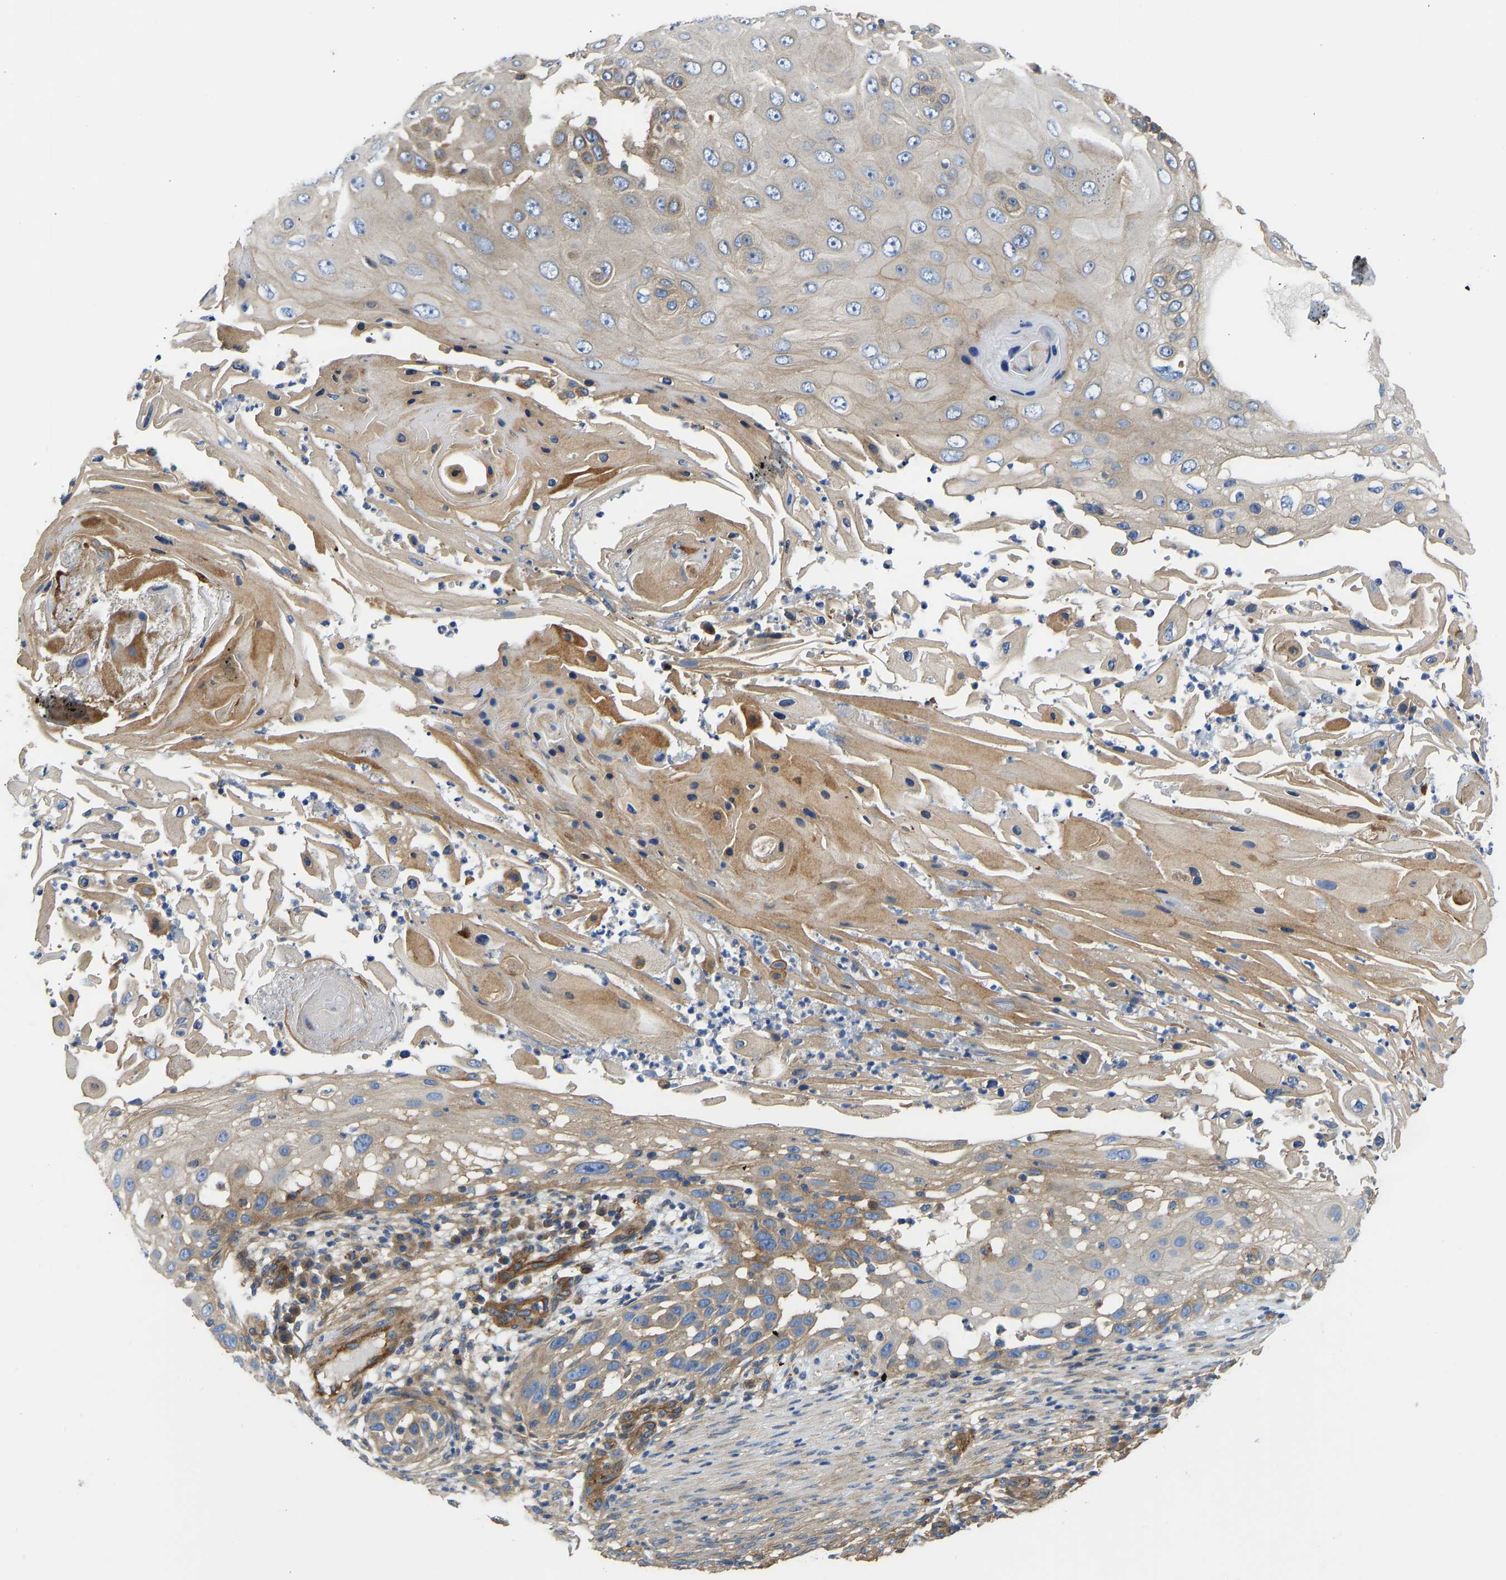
{"staining": {"intensity": "moderate", "quantity": ">75%", "location": "cytoplasmic/membranous"}, "tissue": "skin cancer", "cell_type": "Tumor cells", "image_type": "cancer", "snomed": [{"axis": "morphology", "description": "Squamous cell carcinoma, NOS"}, {"axis": "topography", "description": "Skin"}], "caption": "Brown immunohistochemical staining in skin cancer demonstrates moderate cytoplasmic/membranous expression in about >75% of tumor cells.", "gene": "MYO1C", "patient": {"sex": "female", "age": 44}}